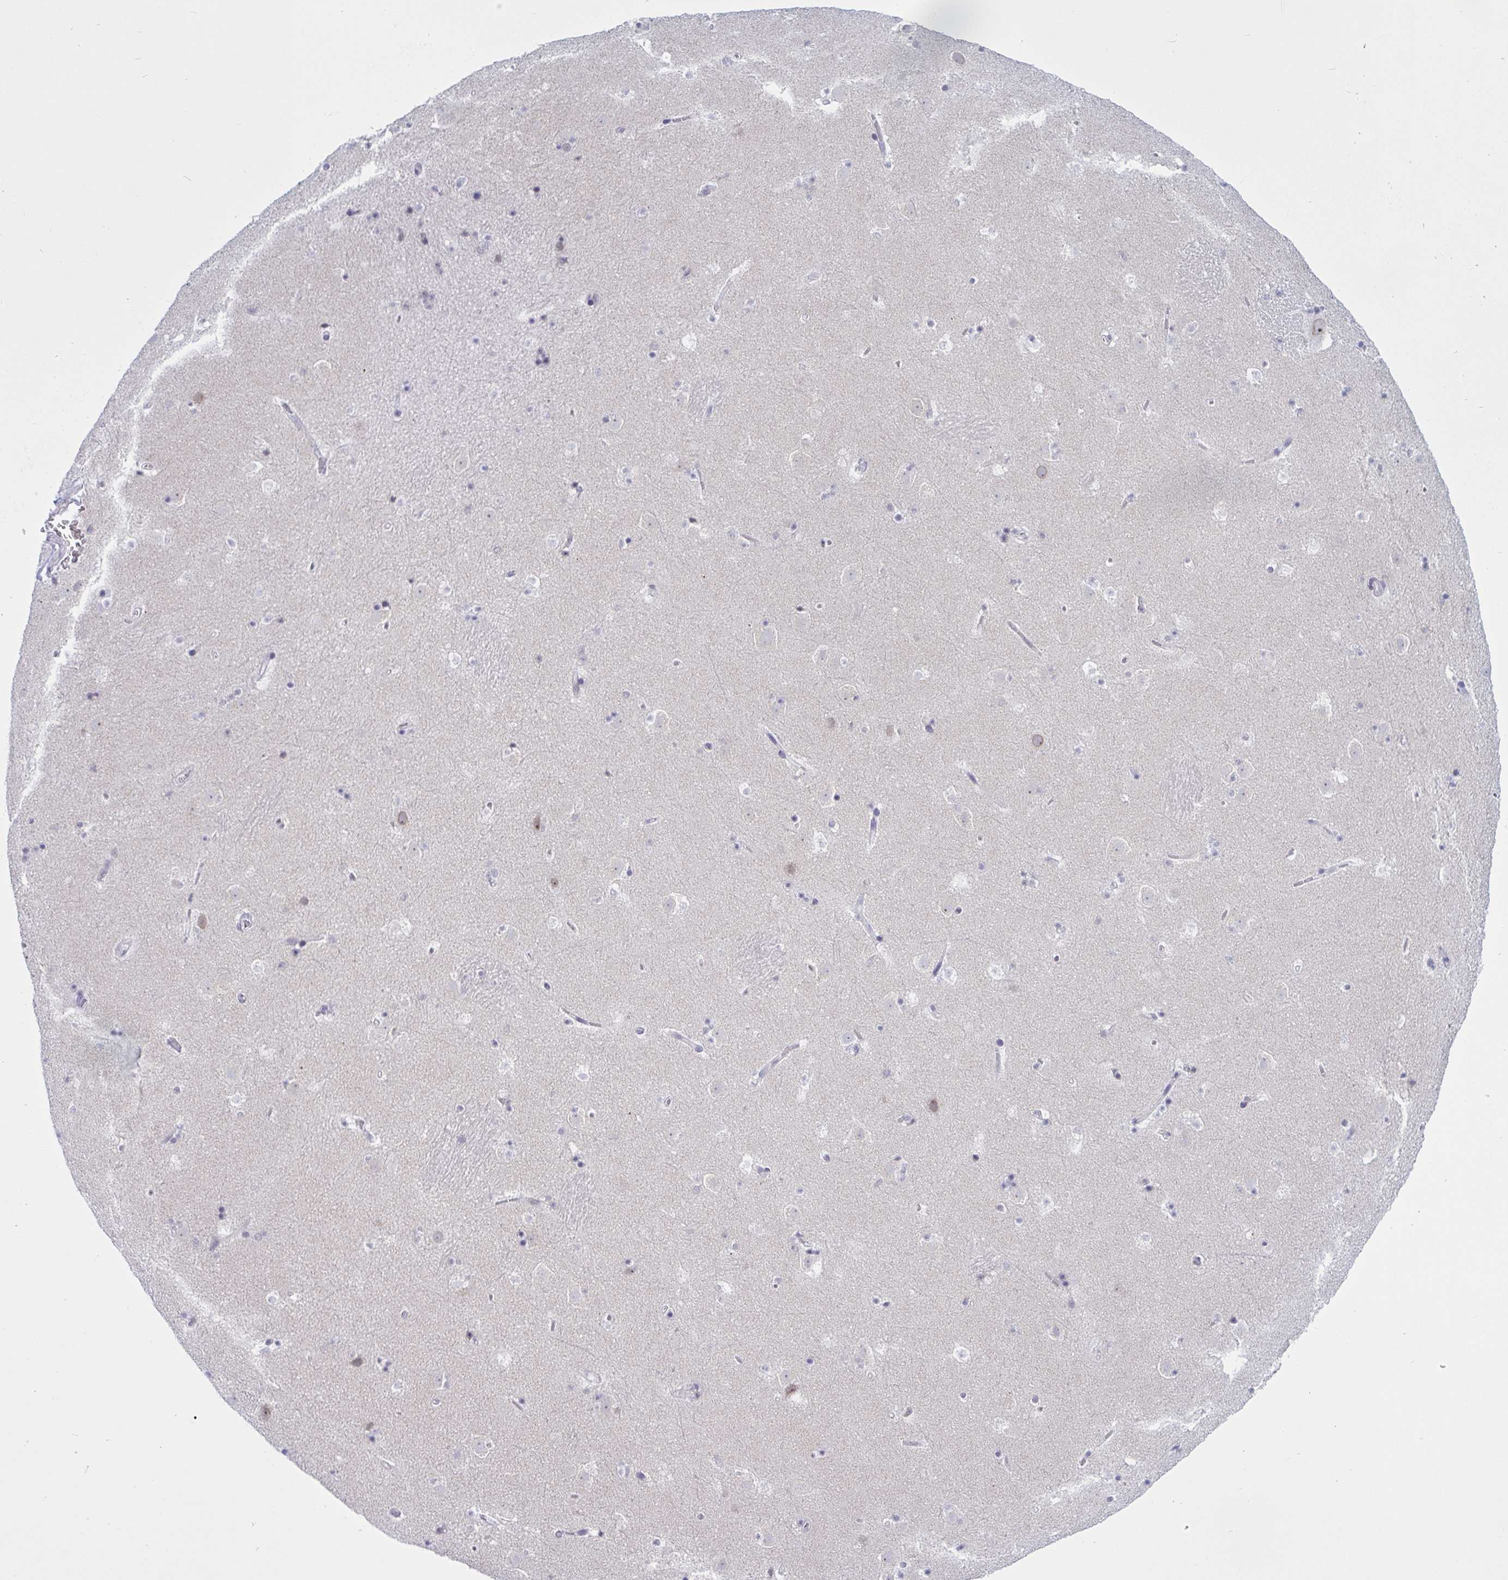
{"staining": {"intensity": "negative", "quantity": "none", "location": "none"}, "tissue": "caudate", "cell_type": "Glial cells", "image_type": "normal", "snomed": [{"axis": "morphology", "description": "Normal tissue, NOS"}, {"axis": "topography", "description": "Lateral ventricle wall"}], "caption": "Immunohistochemical staining of normal caudate demonstrates no significant expression in glial cells.", "gene": "DOCK11", "patient": {"sex": "male", "age": 37}}